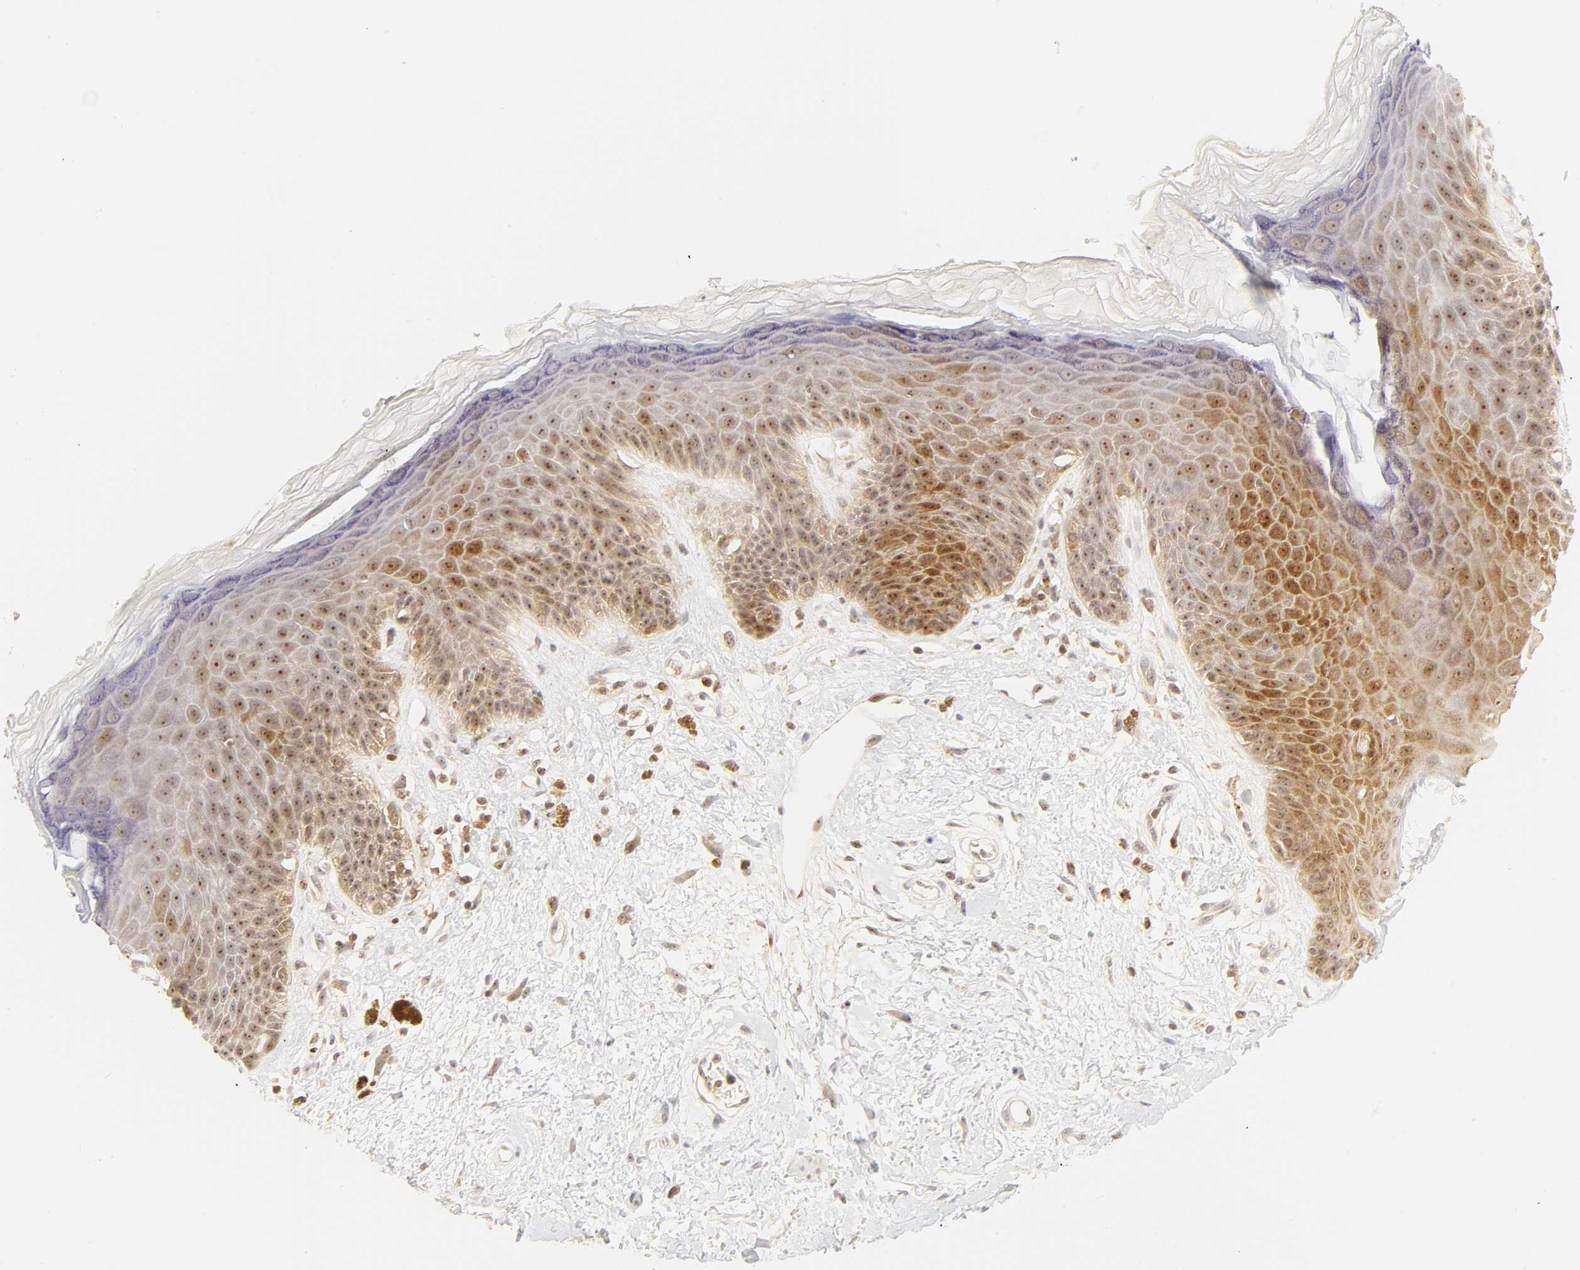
{"staining": {"intensity": "strong", "quantity": "25%-75%", "location": "cytoplasmic/membranous,nuclear"}, "tissue": "skin", "cell_type": "Epidermal cells", "image_type": "normal", "snomed": [{"axis": "morphology", "description": "Normal tissue, NOS"}, {"axis": "topography", "description": "Anal"}], "caption": "This is a histology image of IHC staining of unremarkable skin, which shows strong positivity in the cytoplasmic/membranous,nuclear of epidermal cells.", "gene": "KIF2A", "patient": {"sex": "female", "age": 46}}